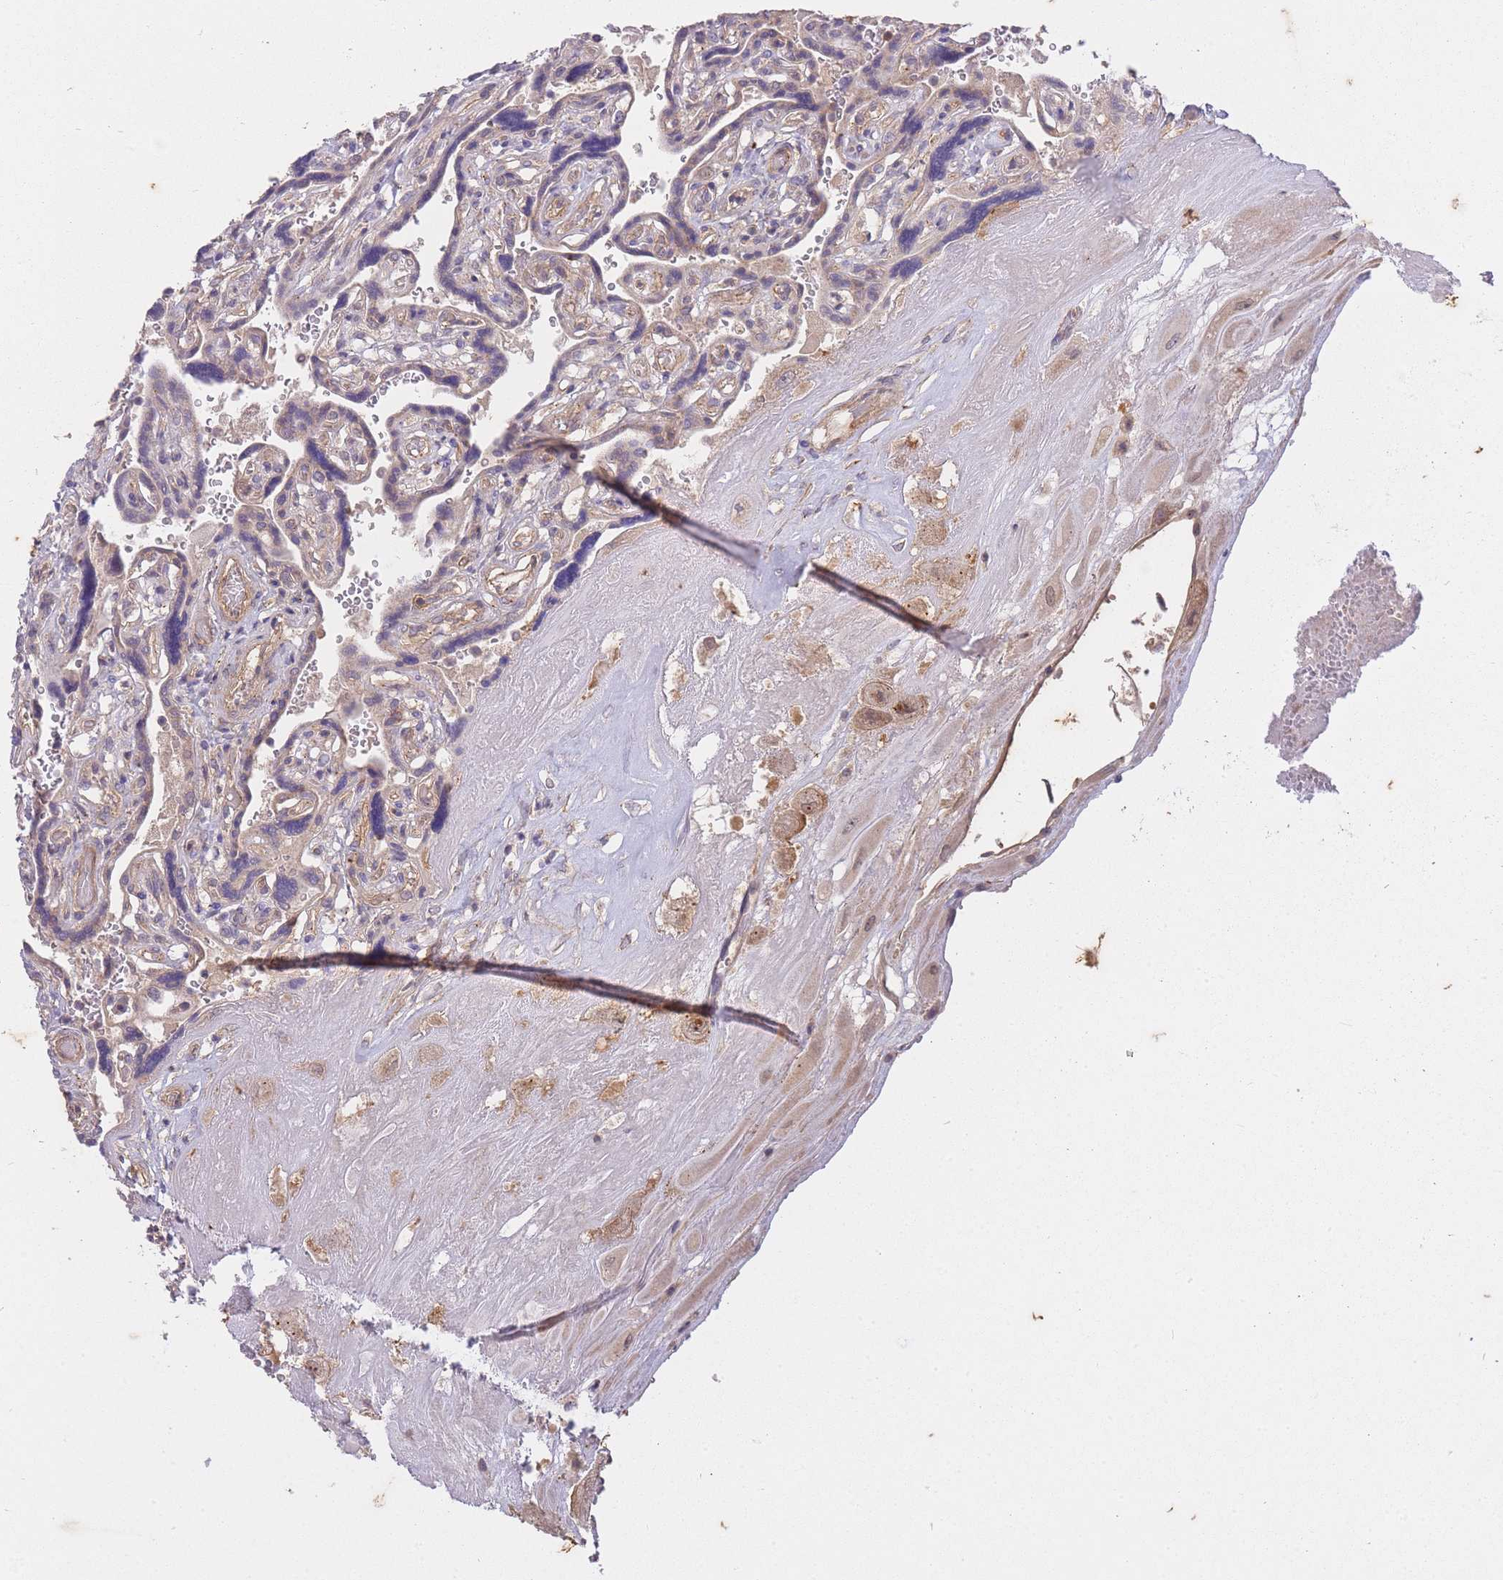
{"staining": {"intensity": "weak", "quantity": "25%-75%", "location": "cytoplasmic/membranous"}, "tissue": "placenta", "cell_type": "Decidual cells", "image_type": "normal", "snomed": [{"axis": "morphology", "description": "Normal tissue, NOS"}, {"axis": "topography", "description": "Placenta"}], "caption": "Weak cytoplasmic/membranous staining is present in about 25%-75% of decidual cells in normal placenta. (Stains: DAB in brown, nuclei in blue, Microscopy: brightfield microscopy at high magnification).", "gene": "ST8SIA4", "patient": {"sex": "female", "age": 32}}